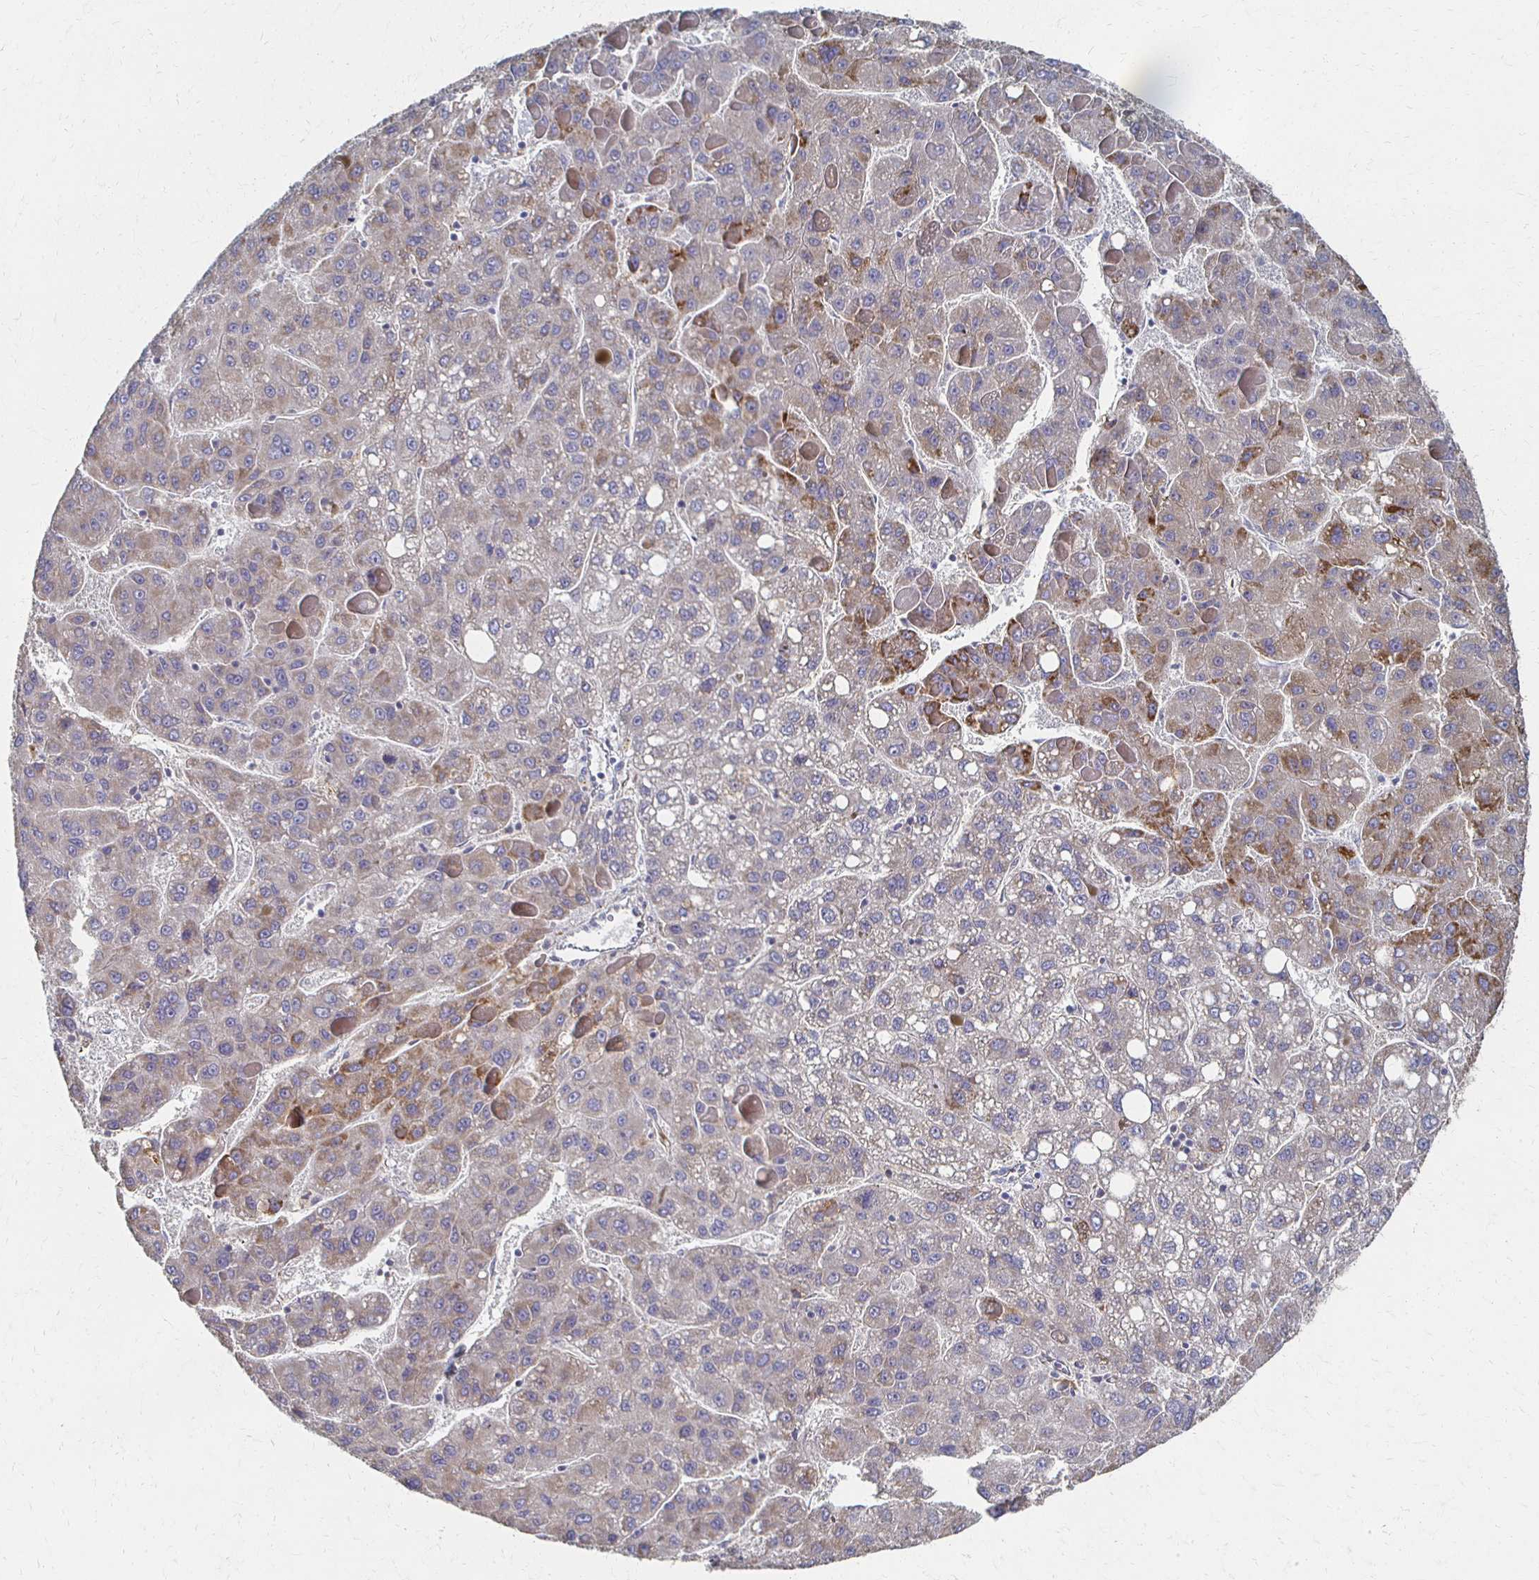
{"staining": {"intensity": "moderate", "quantity": "25%-75%", "location": "cytoplasmic/membranous"}, "tissue": "liver cancer", "cell_type": "Tumor cells", "image_type": "cancer", "snomed": [{"axis": "morphology", "description": "Carcinoma, Hepatocellular, NOS"}, {"axis": "topography", "description": "Liver"}], "caption": "Liver hepatocellular carcinoma tissue demonstrates moderate cytoplasmic/membranous expression in approximately 25%-75% of tumor cells (DAB IHC, brown staining for protein, blue staining for nuclei).", "gene": "CX3CR1", "patient": {"sex": "female", "age": 82}}